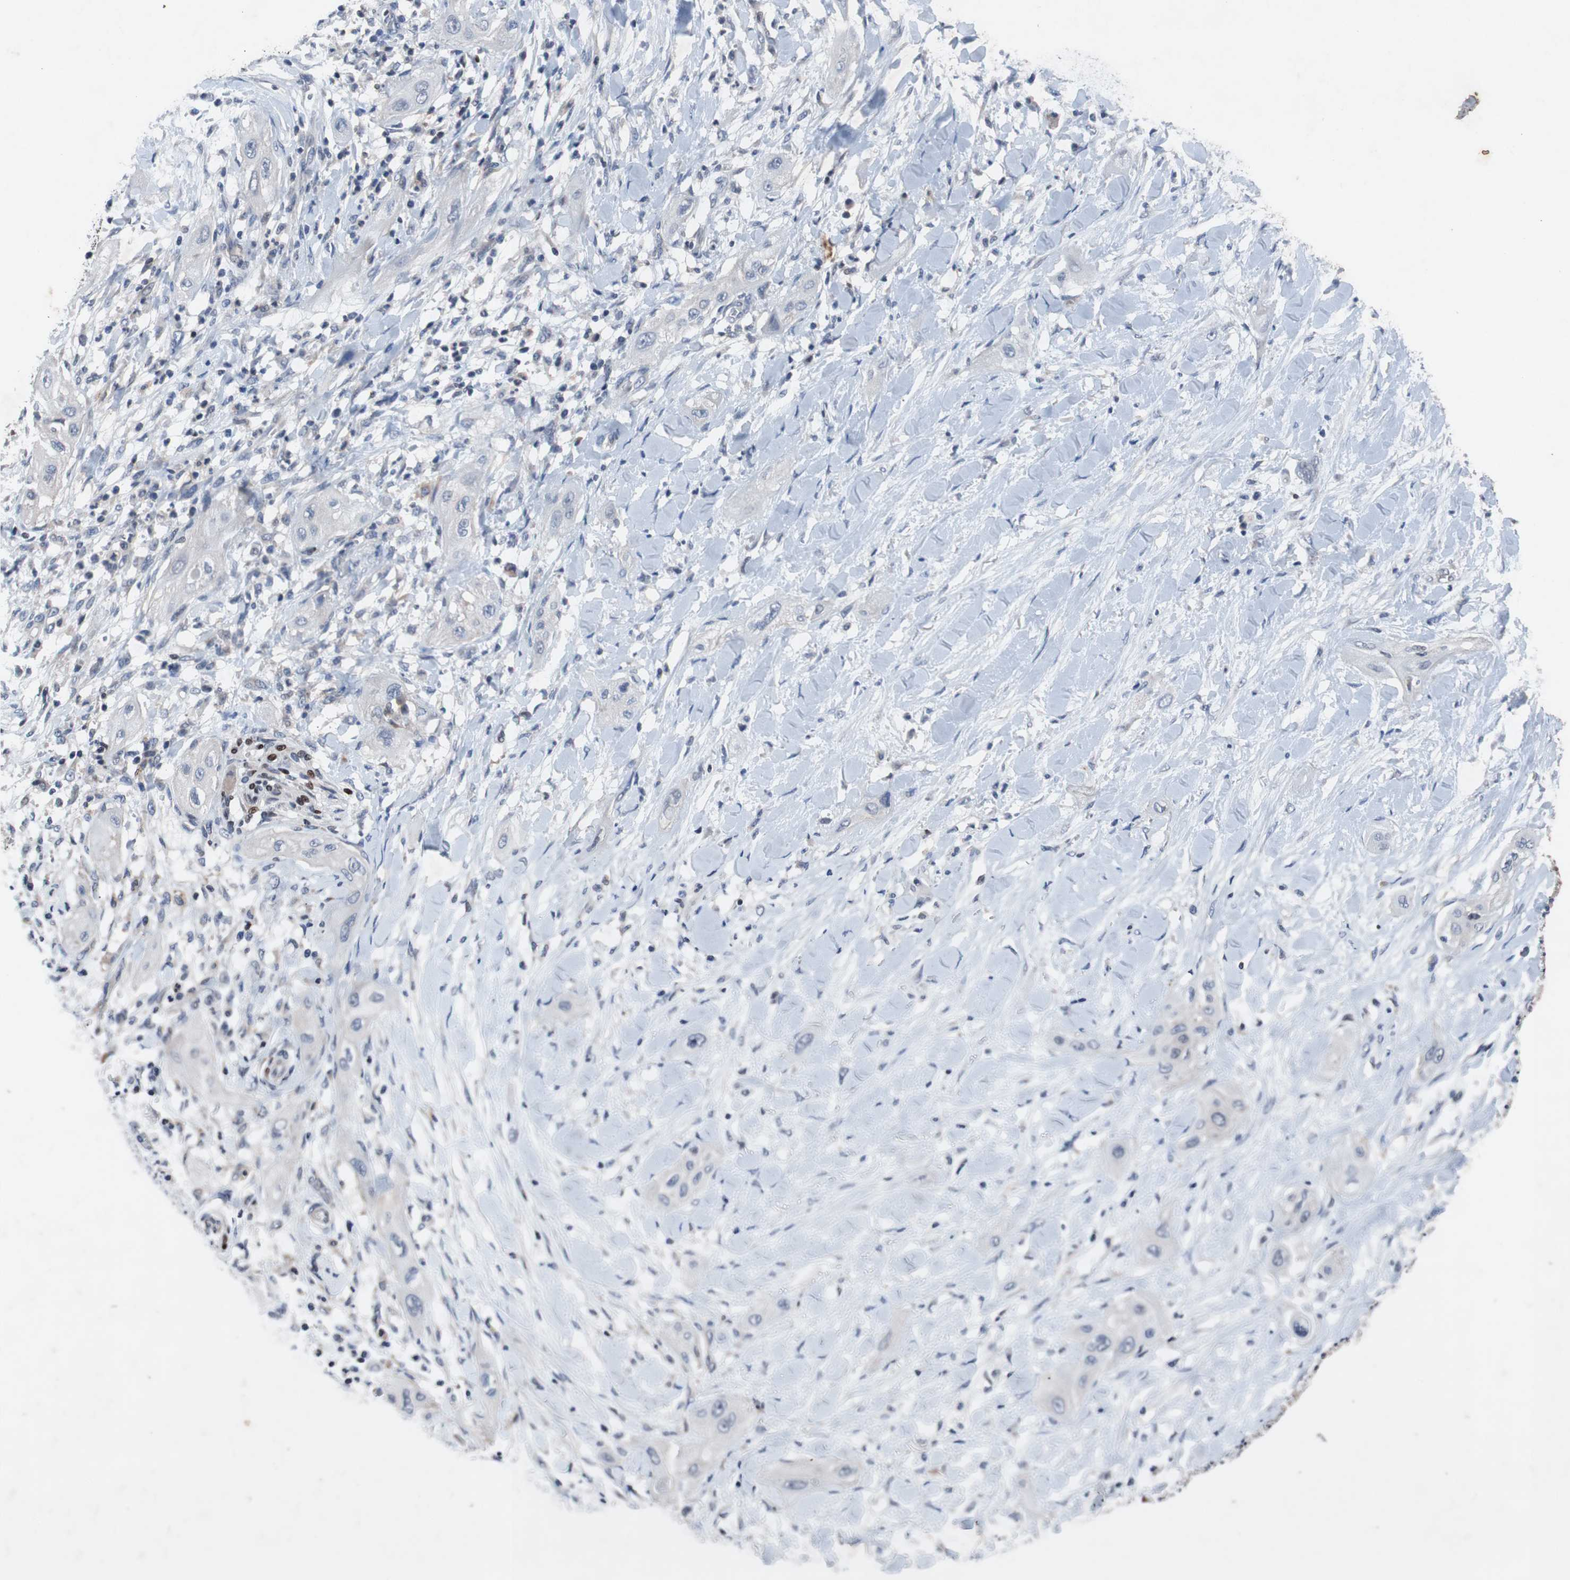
{"staining": {"intensity": "negative", "quantity": "none", "location": "none"}, "tissue": "lung cancer", "cell_type": "Tumor cells", "image_type": "cancer", "snomed": [{"axis": "morphology", "description": "Squamous cell carcinoma, NOS"}, {"axis": "topography", "description": "Lung"}], "caption": "Immunohistochemistry photomicrograph of neoplastic tissue: lung squamous cell carcinoma stained with DAB (3,3'-diaminobenzidine) shows no significant protein staining in tumor cells. (DAB (3,3'-diaminobenzidine) IHC with hematoxylin counter stain).", "gene": "MUTYH", "patient": {"sex": "female", "age": 47}}